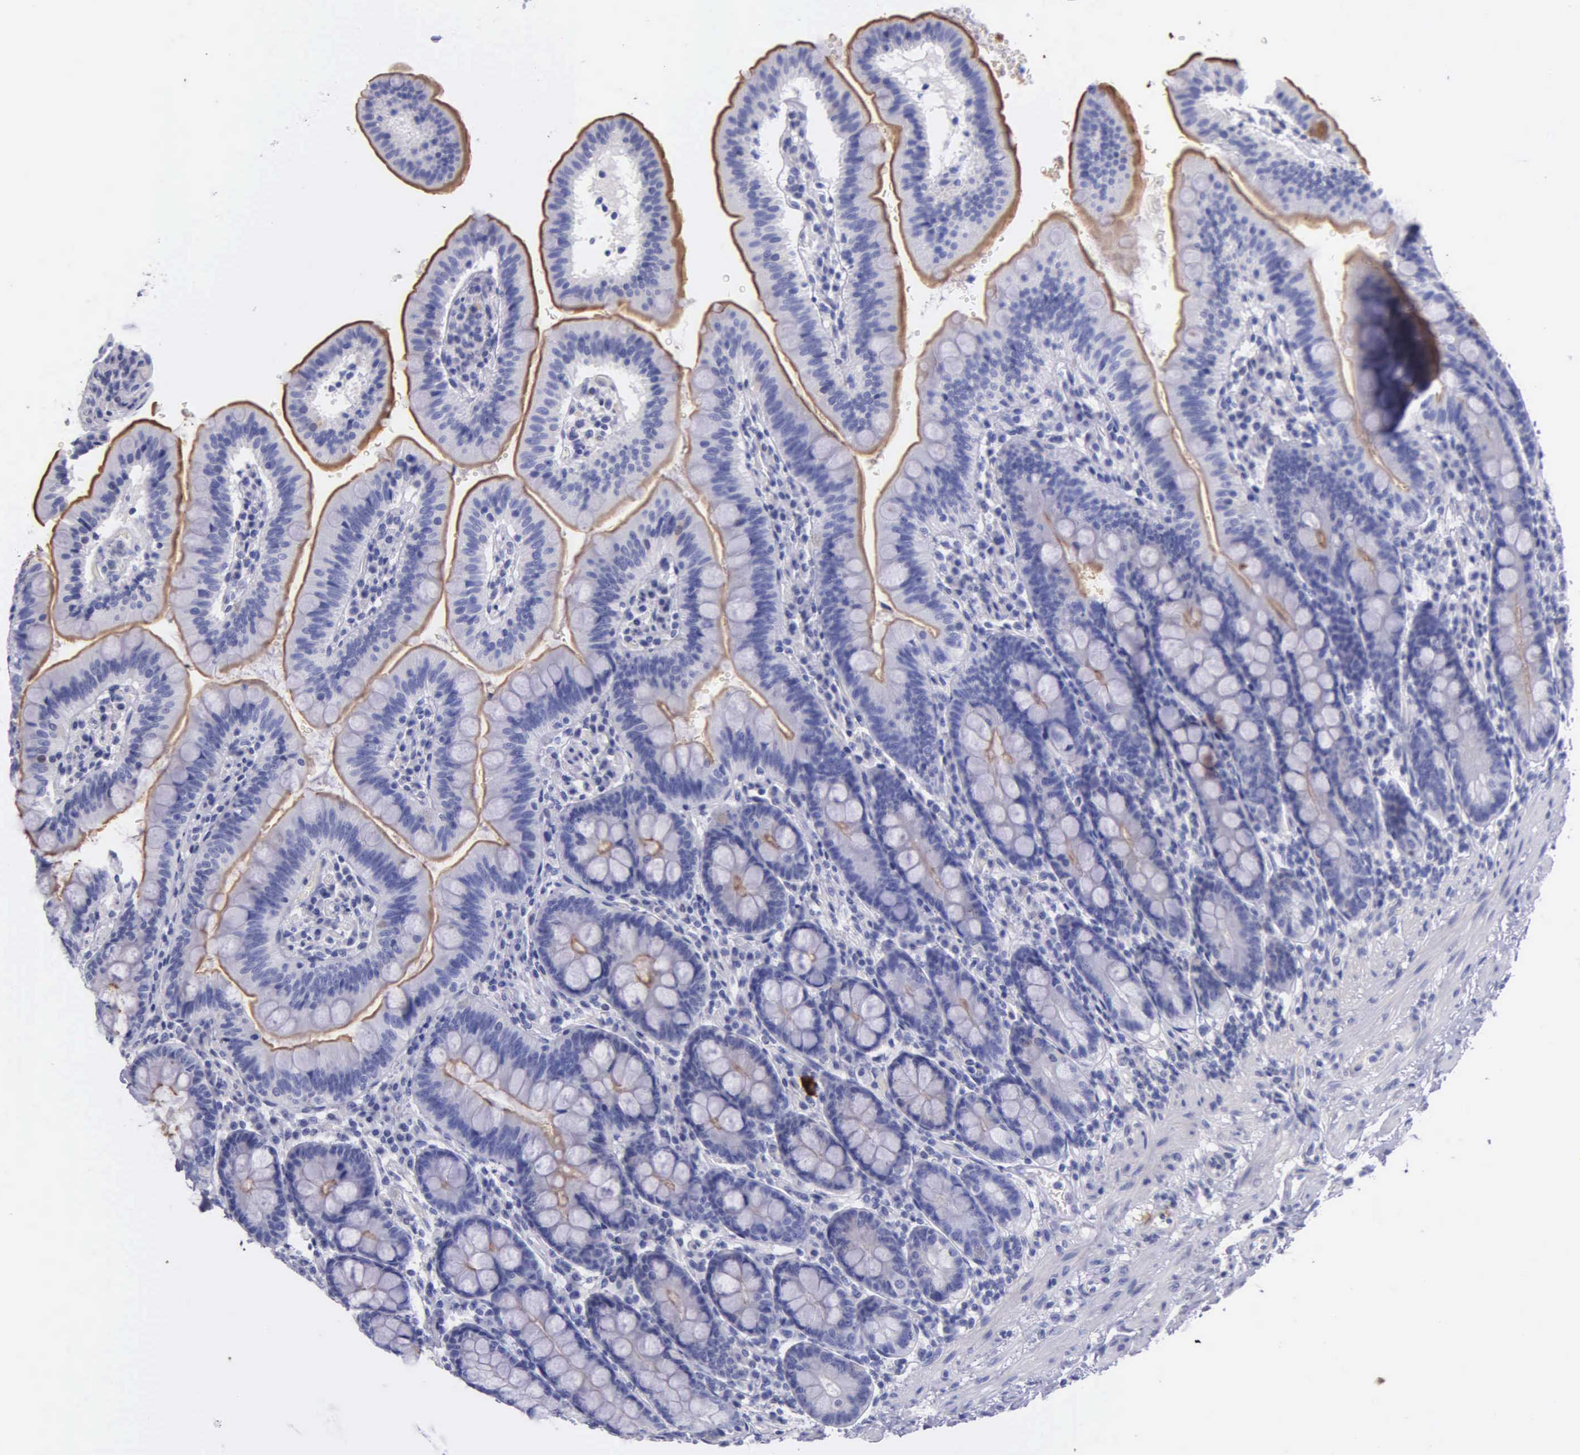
{"staining": {"intensity": "weak", "quantity": "25%-75%", "location": "cytoplasmic/membranous"}, "tissue": "duodenum", "cell_type": "Glandular cells", "image_type": "normal", "snomed": [{"axis": "morphology", "description": "Normal tissue, NOS"}, {"axis": "topography", "description": "Pancreas"}, {"axis": "topography", "description": "Duodenum"}], "caption": "The histopathology image demonstrates staining of benign duodenum, revealing weak cytoplasmic/membranous protein staining (brown color) within glandular cells. Using DAB (brown) and hematoxylin (blue) stains, captured at high magnification using brightfield microscopy.", "gene": "GSTT2B", "patient": {"sex": "male", "age": 79}}